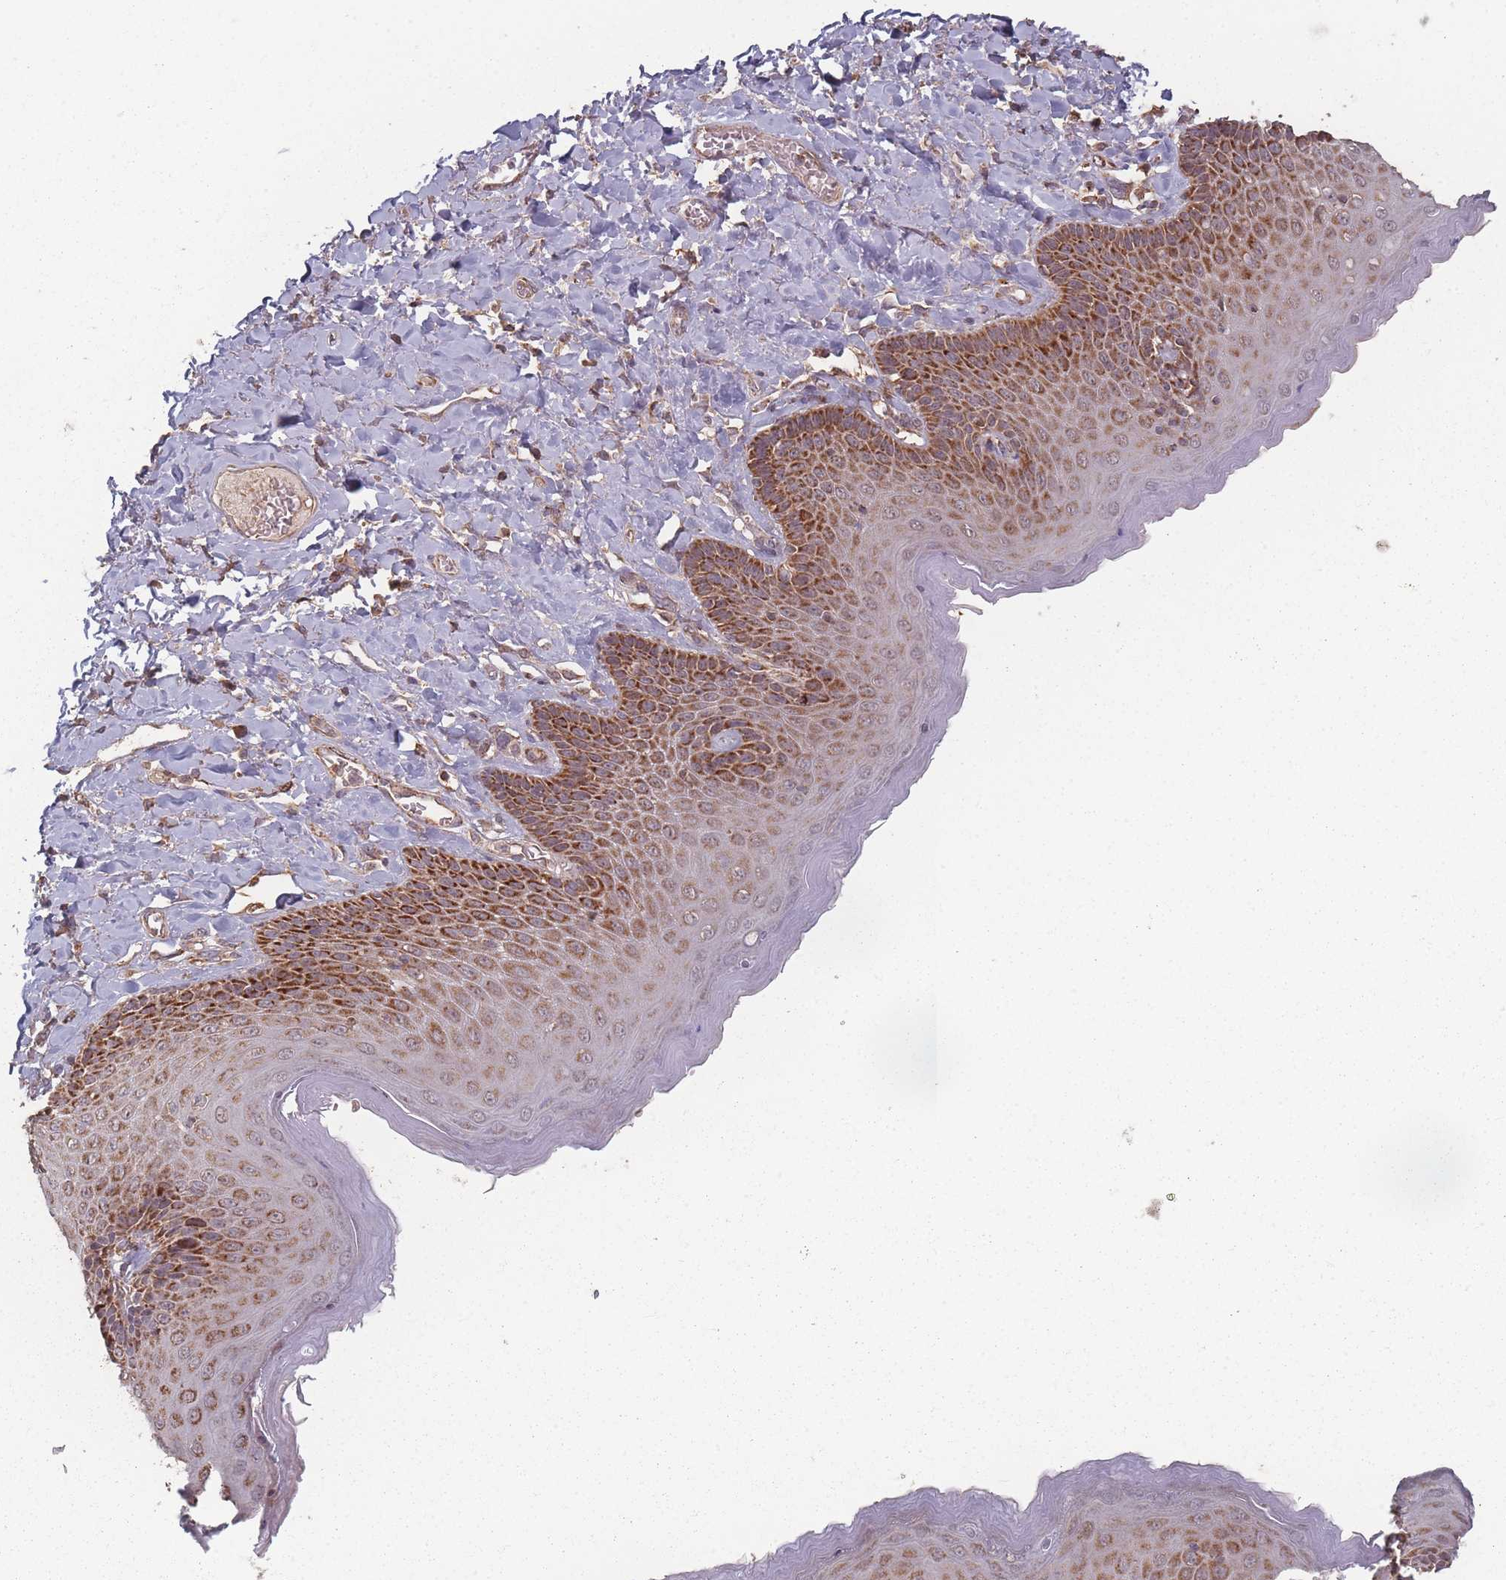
{"staining": {"intensity": "strong", "quantity": ">75%", "location": "cytoplasmic/membranous,nuclear"}, "tissue": "skin", "cell_type": "Epidermal cells", "image_type": "normal", "snomed": [{"axis": "morphology", "description": "Normal tissue, NOS"}, {"axis": "topography", "description": "Anal"}], "caption": "Protein staining by immunohistochemistry (IHC) reveals strong cytoplasmic/membranous,nuclear positivity in approximately >75% of epidermal cells in benign skin. The staining was performed using DAB, with brown indicating positive protein expression. Nuclei are stained blue with hematoxylin.", "gene": "LYRM7", "patient": {"sex": "male", "age": 69}}